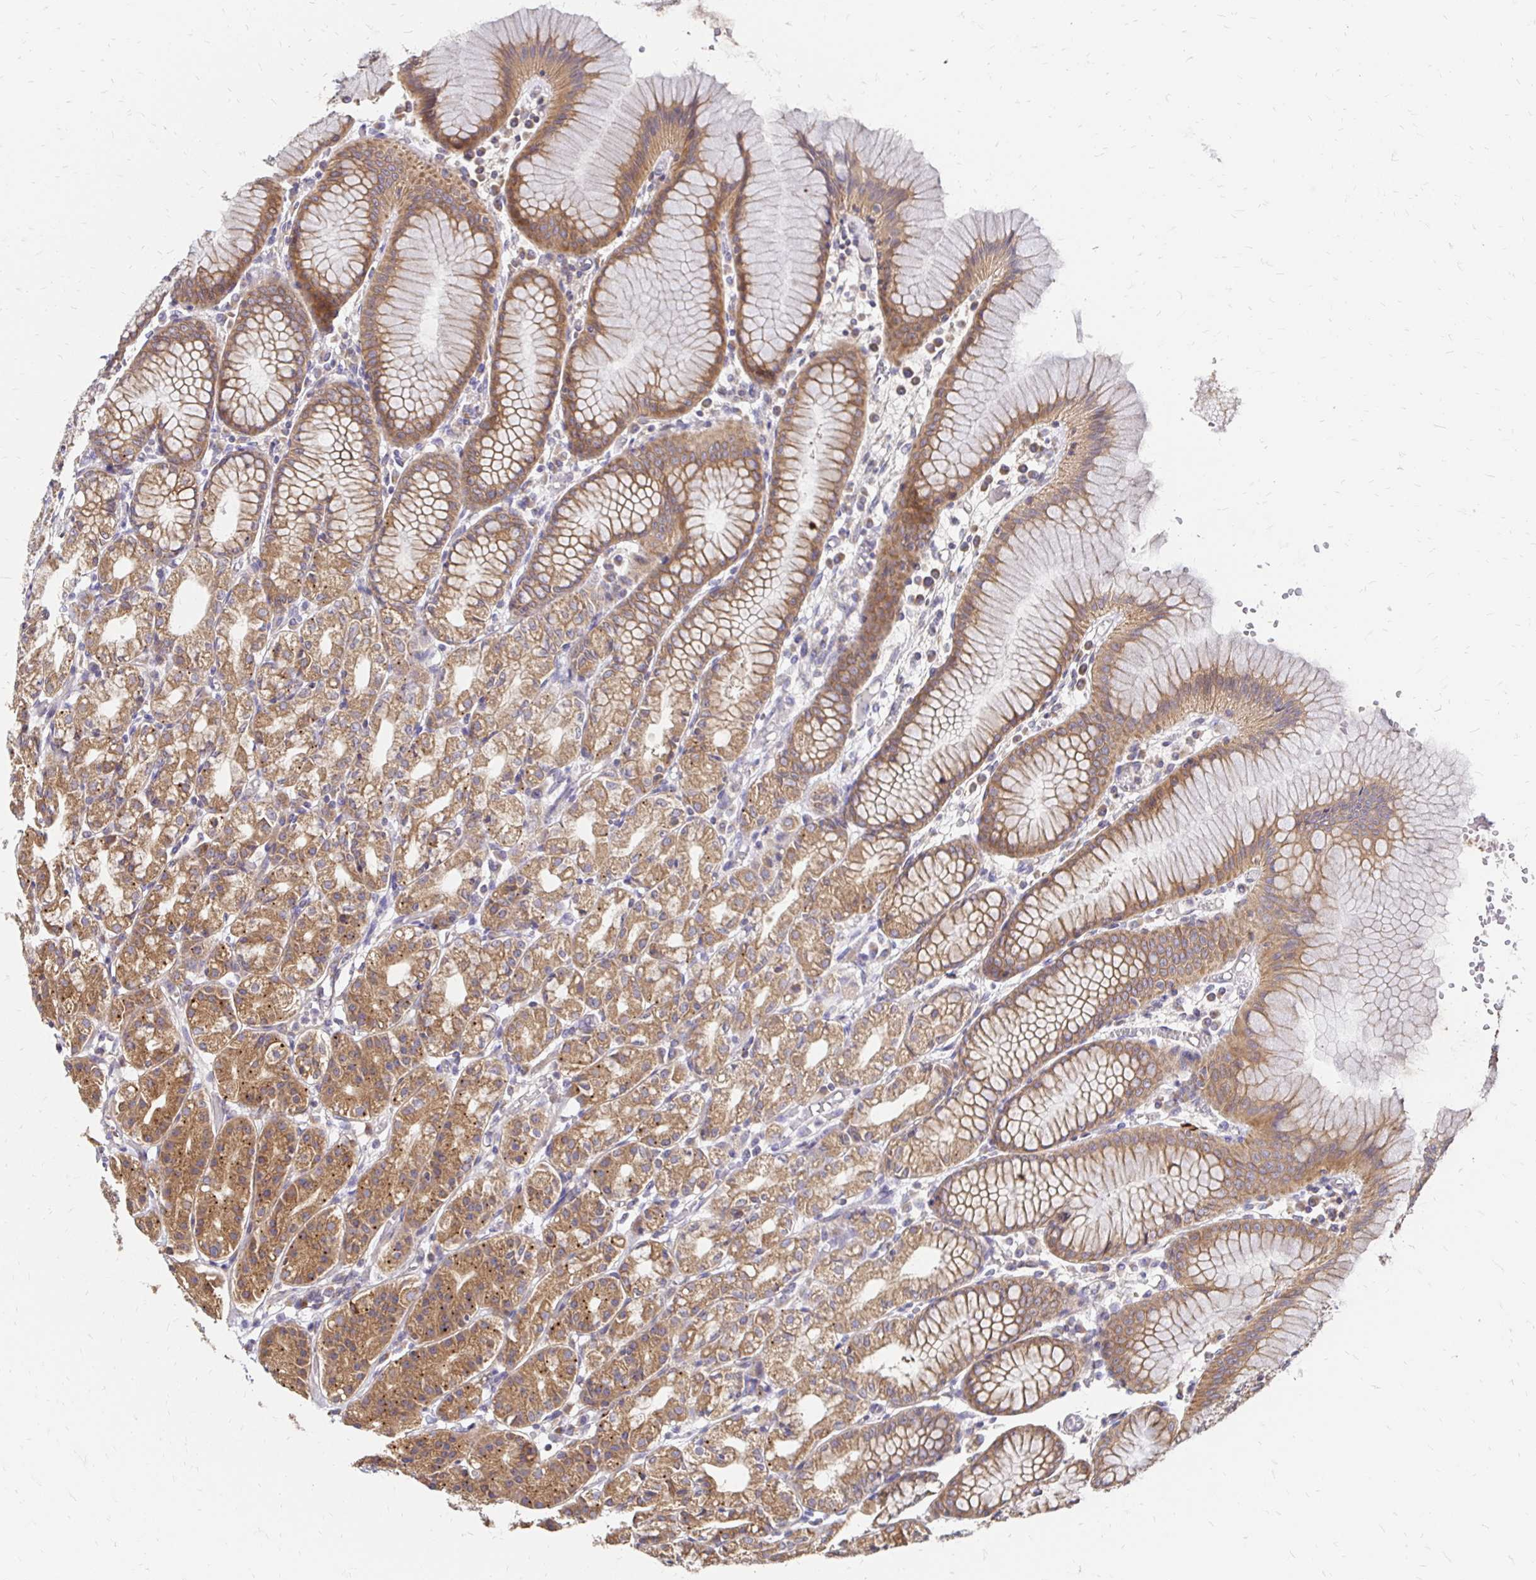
{"staining": {"intensity": "moderate", "quantity": ">75%", "location": "cytoplasmic/membranous"}, "tissue": "stomach", "cell_type": "Glandular cells", "image_type": "normal", "snomed": [{"axis": "morphology", "description": "Normal tissue, NOS"}, {"axis": "topography", "description": "Stomach"}], "caption": "Glandular cells exhibit medium levels of moderate cytoplasmic/membranous expression in approximately >75% of cells in normal human stomach.", "gene": "ZW10", "patient": {"sex": "female", "age": 57}}